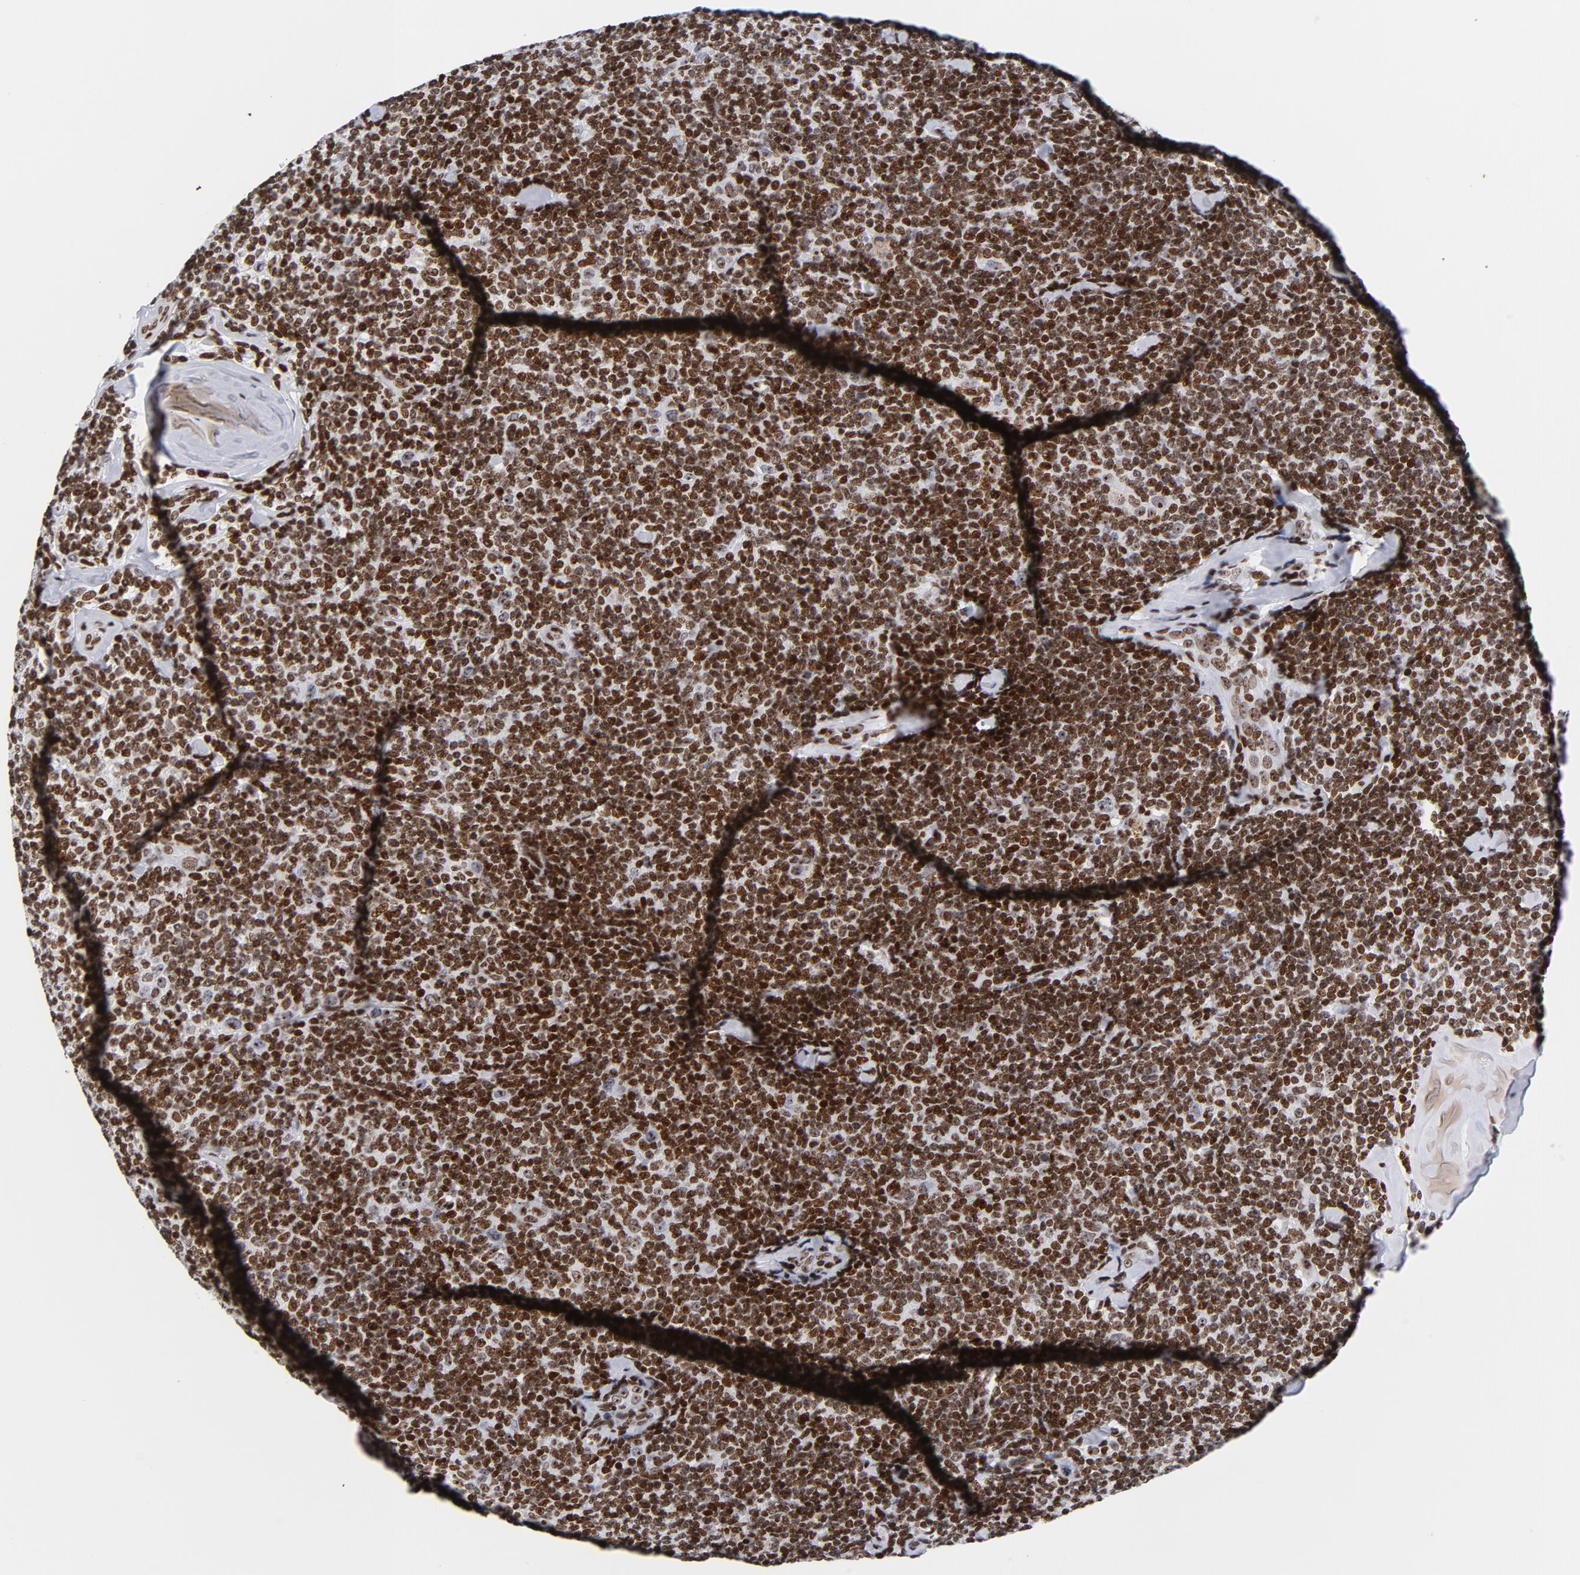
{"staining": {"intensity": "moderate", "quantity": ">75%", "location": "nuclear"}, "tissue": "lymphoma", "cell_type": "Tumor cells", "image_type": "cancer", "snomed": [{"axis": "morphology", "description": "Malignant lymphoma, non-Hodgkin's type, Low grade"}, {"axis": "topography", "description": "Lymph node"}], "caption": "This is a histology image of immunohistochemistry (IHC) staining of low-grade malignant lymphoma, non-Hodgkin's type, which shows moderate positivity in the nuclear of tumor cells.", "gene": "TOP2B", "patient": {"sex": "female", "age": 56}}